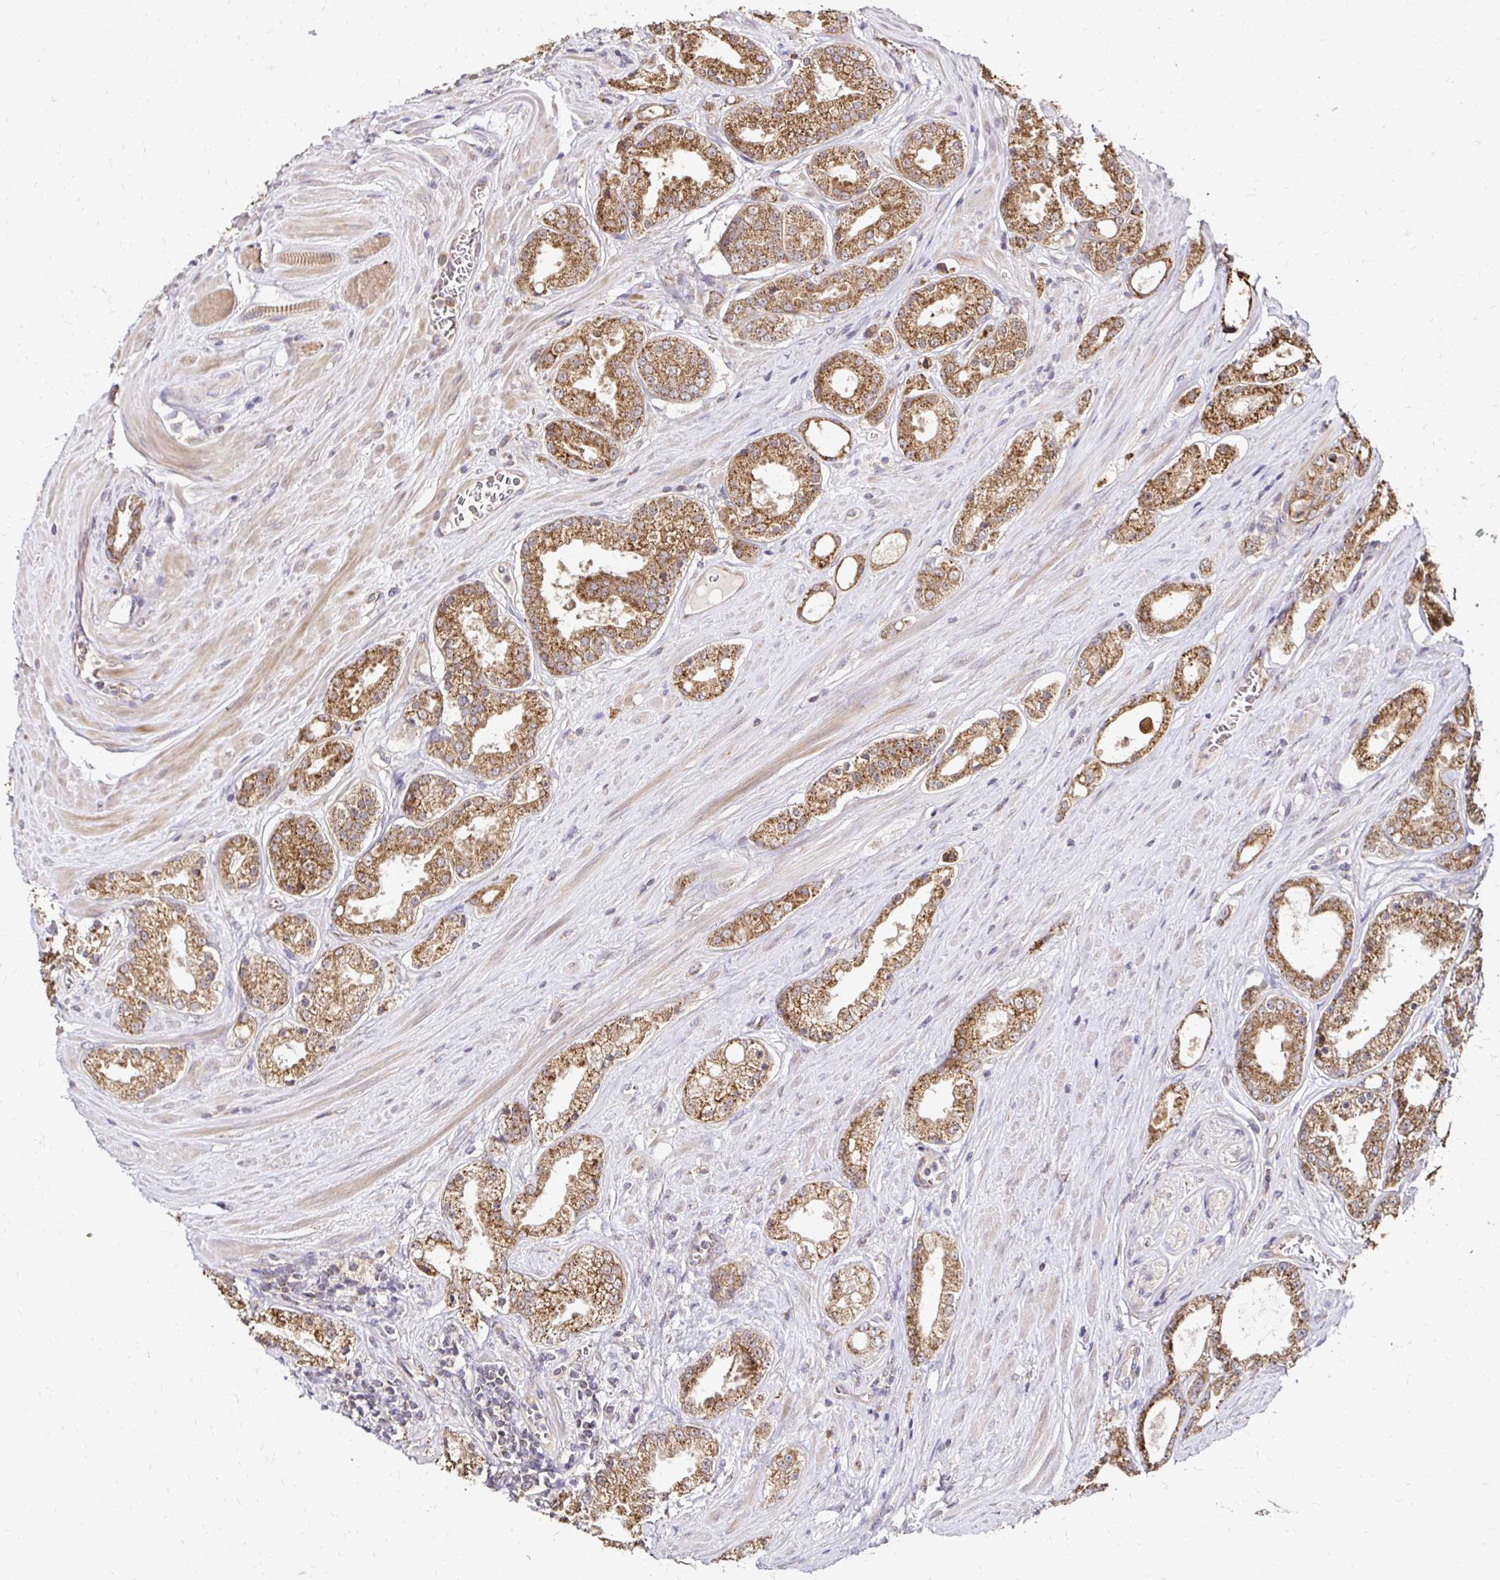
{"staining": {"intensity": "moderate", "quantity": ">75%", "location": "cytoplasmic/membranous"}, "tissue": "prostate cancer", "cell_type": "Tumor cells", "image_type": "cancer", "snomed": [{"axis": "morphology", "description": "Adenocarcinoma, High grade"}, {"axis": "topography", "description": "Prostate"}], "caption": "Prostate high-grade adenocarcinoma was stained to show a protein in brown. There is medium levels of moderate cytoplasmic/membranous staining in about >75% of tumor cells.", "gene": "ZW10", "patient": {"sex": "male", "age": 66}}